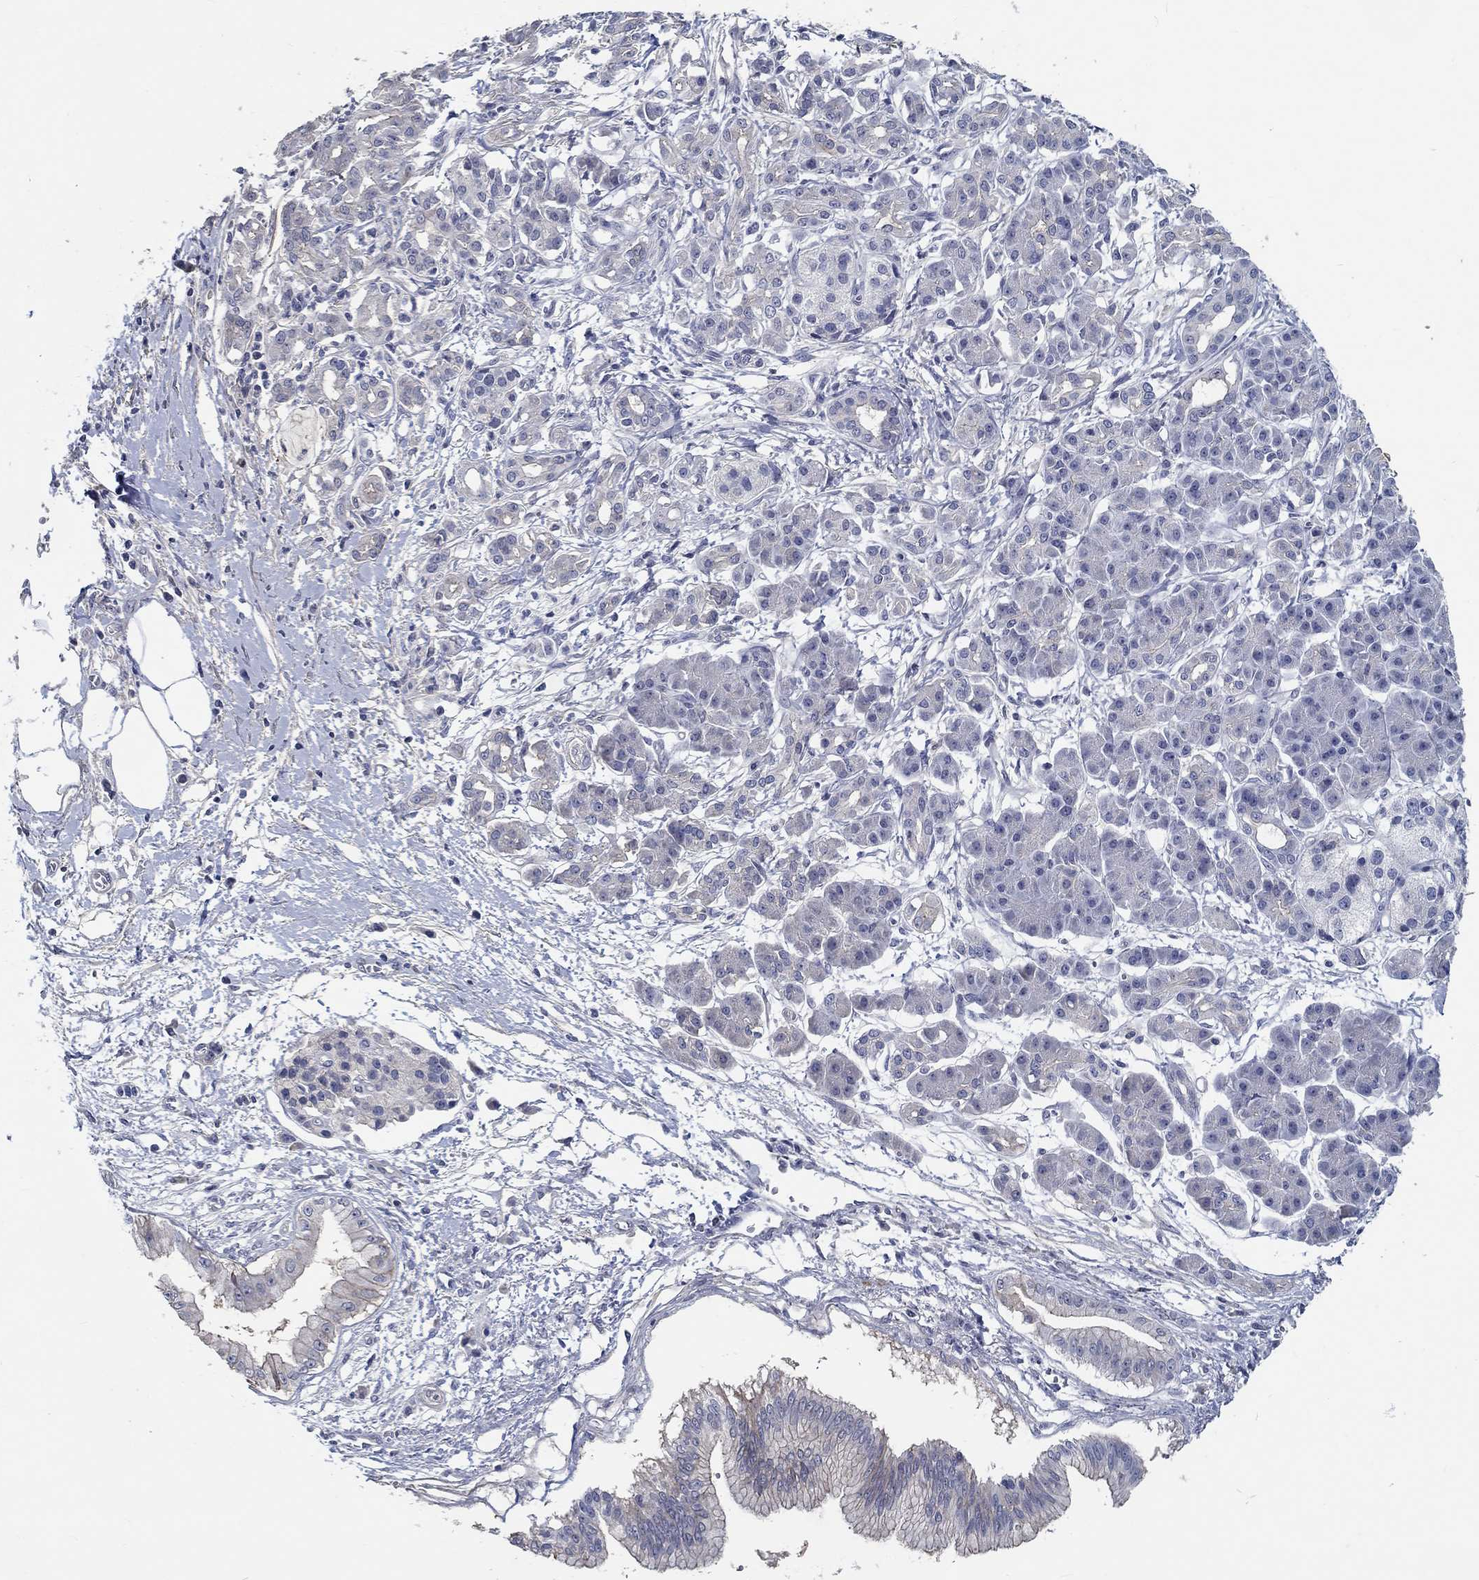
{"staining": {"intensity": "negative", "quantity": "none", "location": "none"}, "tissue": "pancreatic cancer", "cell_type": "Tumor cells", "image_type": "cancer", "snomed": [{"axis": "morphology", "description": "Adenocarcinoma, NOS"}, {"axis": "topography", "description": "Pancreas"}], "caption": "Image shows no significant protein expression in tumor cells of pancreatic adenocarcinoma.", "gene": "MYBPC1", "patient": {"sex": "male", "age": 72}}